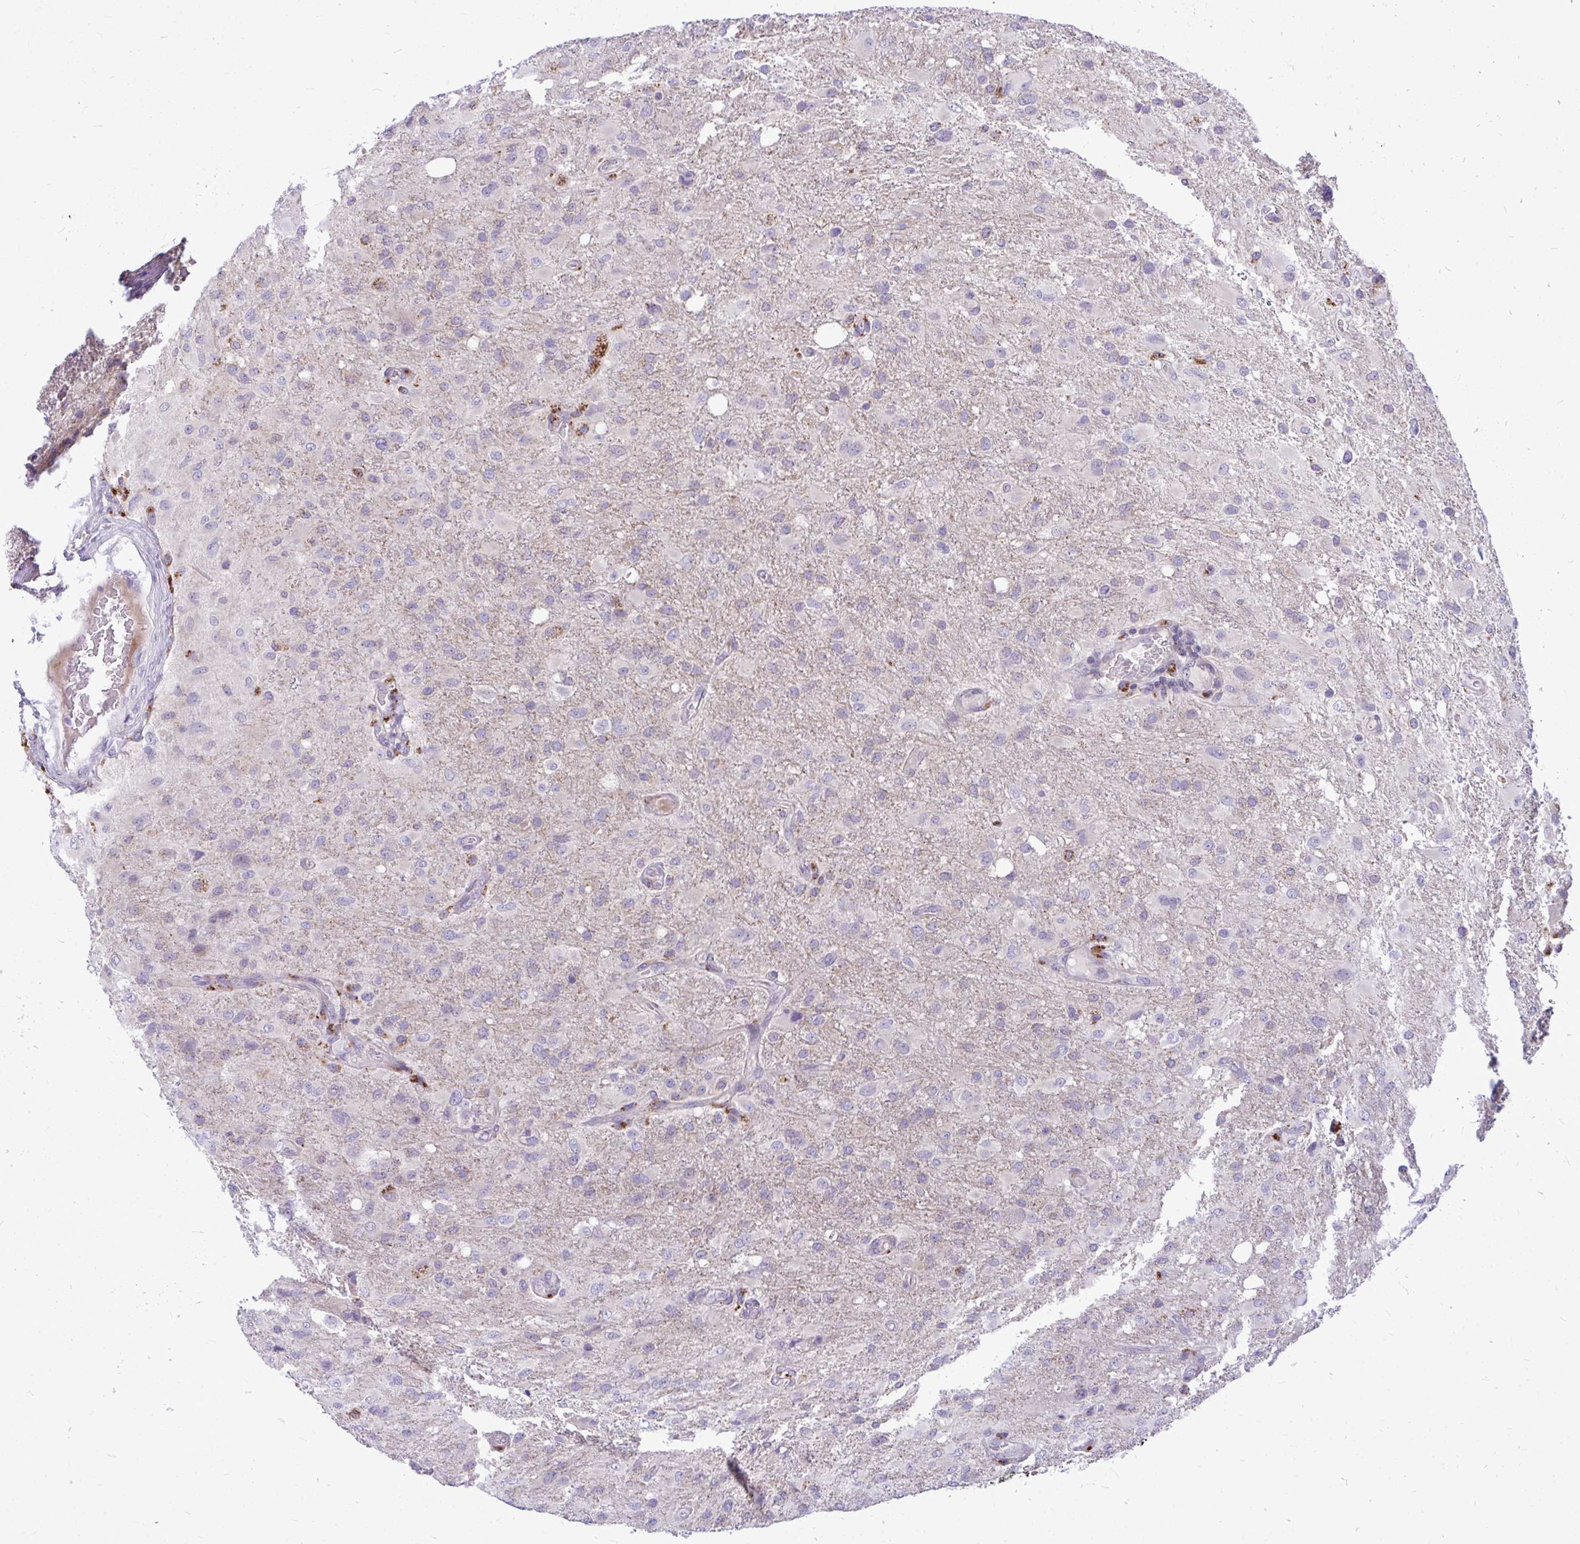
{"staining": {"intensity": "negative", "quantity": "none", "location": "none"}, "tissue": "glioma", "cell_type": "Tumor cells", "image_type": "cancer", "snomed": [{"axis": "morphology", "description": "Glioma, malignant, High grade"}, {"axis": "topography", "description": "Brain"}], "caption": "Tumor cells show no significant protein positivity in malignant high-grade glioma.", "gene": "ZSCAN25", "patient": {"sex": "male", "age": 53}}